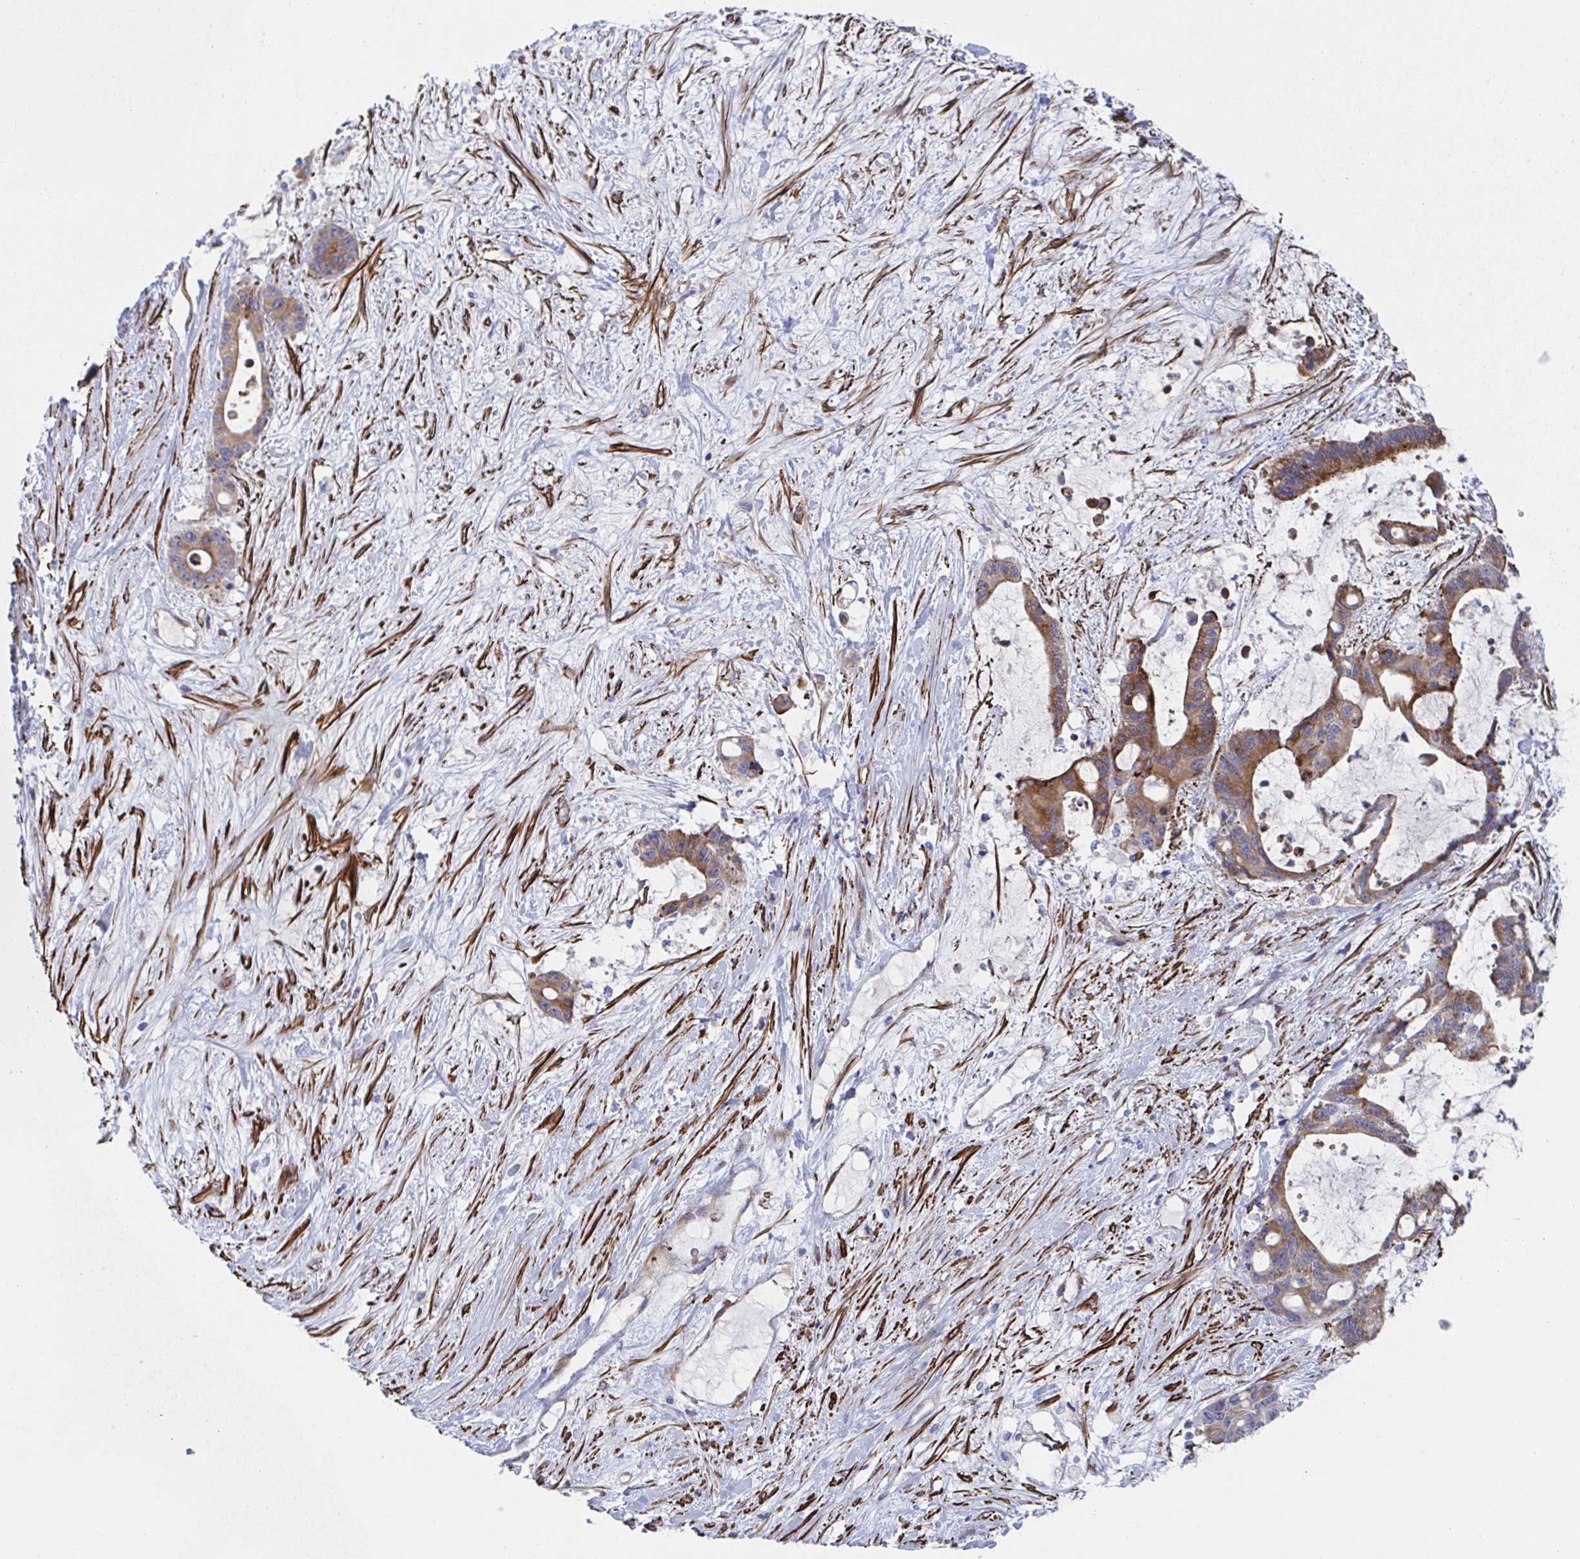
{"staining": {"intensity": "moderate", "quantity": "25%-75%", "location": "cytoplasmic/membranous"}, "tissue": "liver cancer", "cell_type": "Tumor cells", "image_type": "cancer", "snomed": [{"axis": "morphology", "description": "Normal tissue, NOS"}, {"axis": "morphology", "description": "Cholangiocarcinoma"}, {"axis": "topography", "description": "Liver"}, {"axis": "topography", "description": "Peripheral nerve tissue"}], "caption": "Tumor cells show medium levels of moderate cytoplasmic/membranous positivity in about 25%-75% of cells in liver cholangiocarcinoma. (DAB IHC with brightfield microscopy, high magnification).", "gene": "KLC3", "patient": {"sex": "female", "age": 73}}